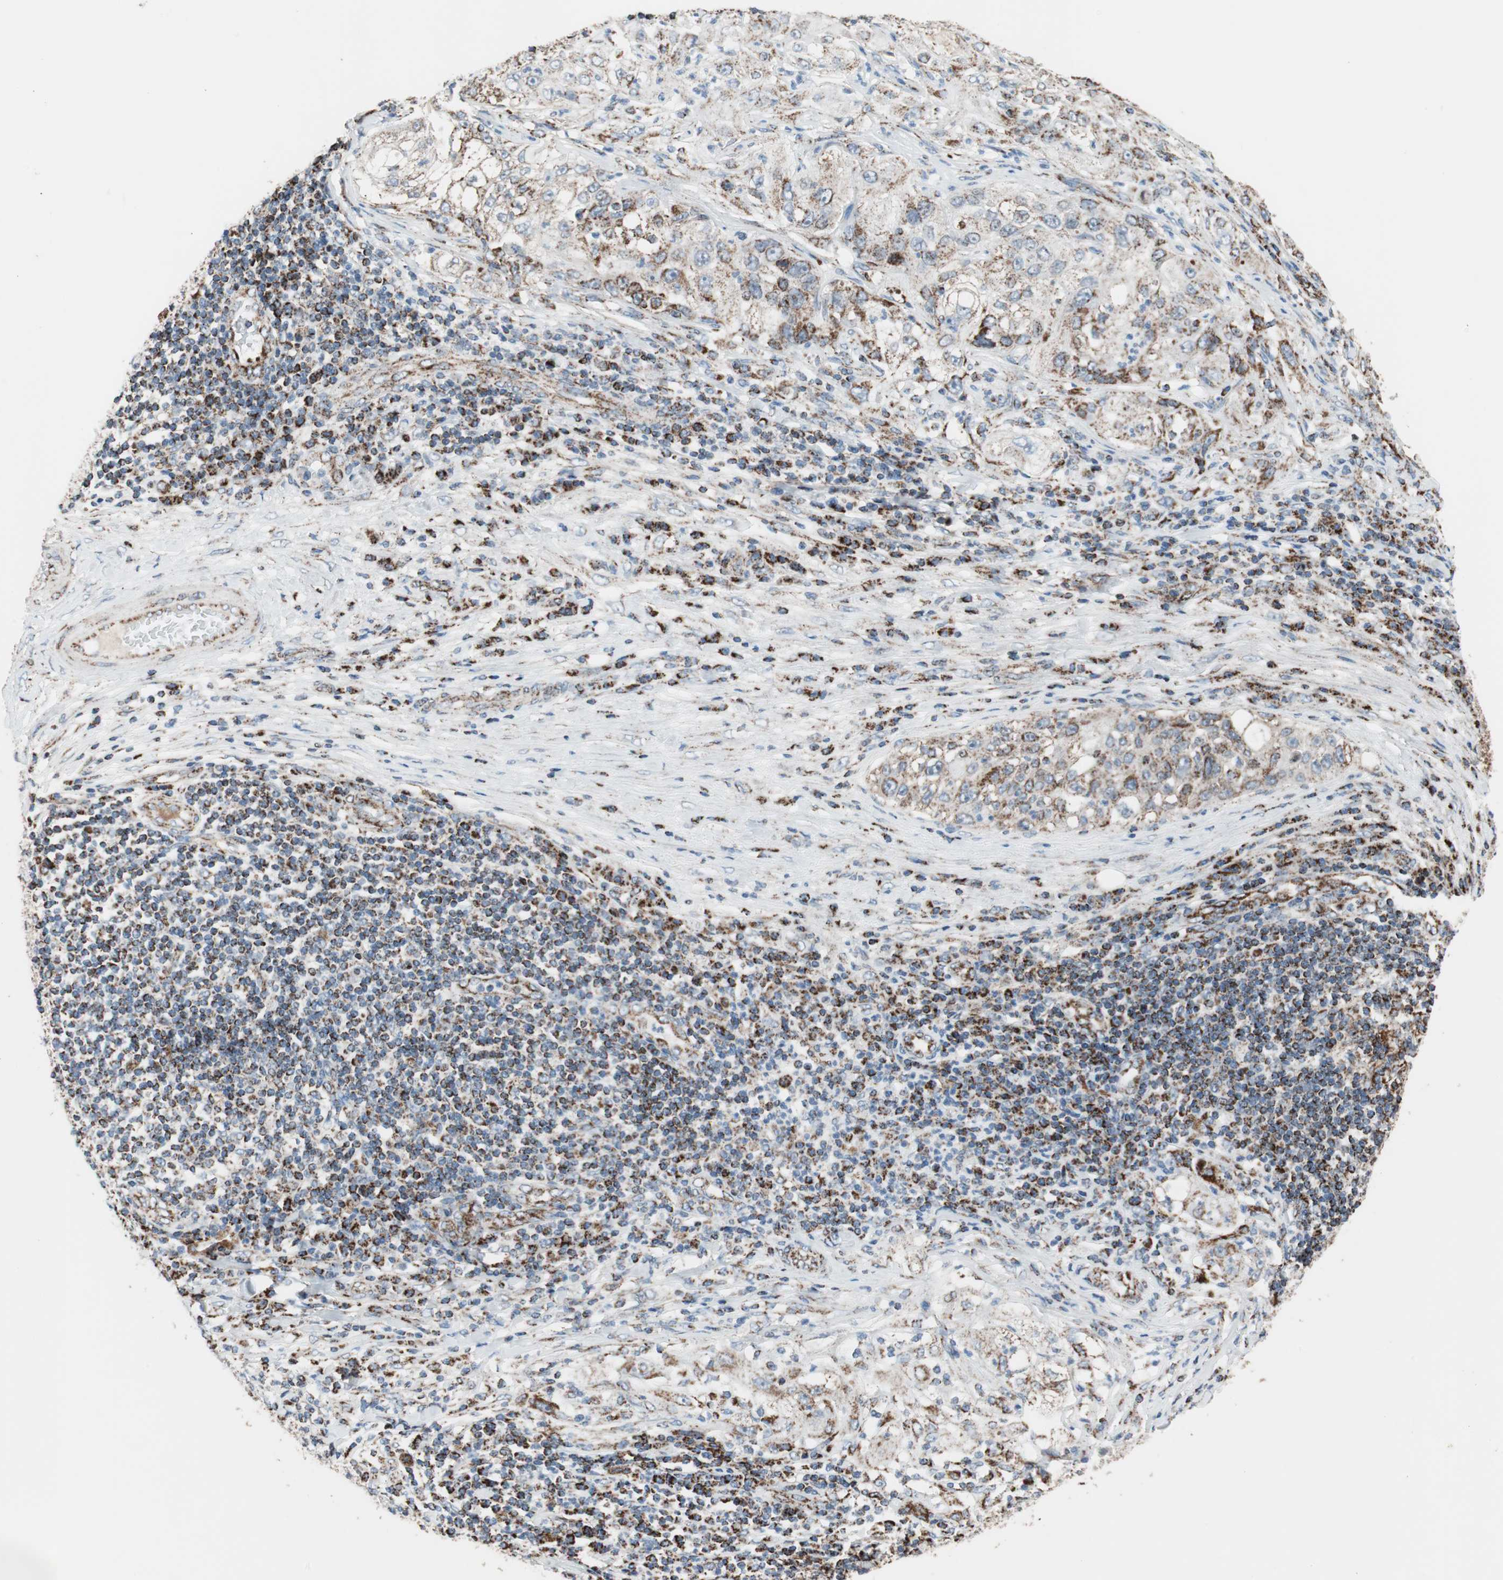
{"staining": {"intensity": "moderate", "quantity": "25%-75%", "location": "cytoplasmic/membranous"}, "tissue": "lung cancer", "cell_type": "Tumor cells", "image_type": "cancer", "snomed": [{"axis": "morphology", "description": "Inflammation, NOS"}, {"axis": "morphology", "description": "Squamous cell carcinoma, NOS"}, {"axis": "topography", "description": "Lymph node"}, {"axis": "topography", "description": "Soft tissue"}, {"axis": "topography", "description": "Lung"}], "caption": "IHC of human lung cancer (squamous cell carcinoma) shows medium levels of moderate cytoplasmic/membranous staining in about 25%-75% of tumor cells.", "gene": "PCSK4", "patient": {"sex": "male", "age": 66}}